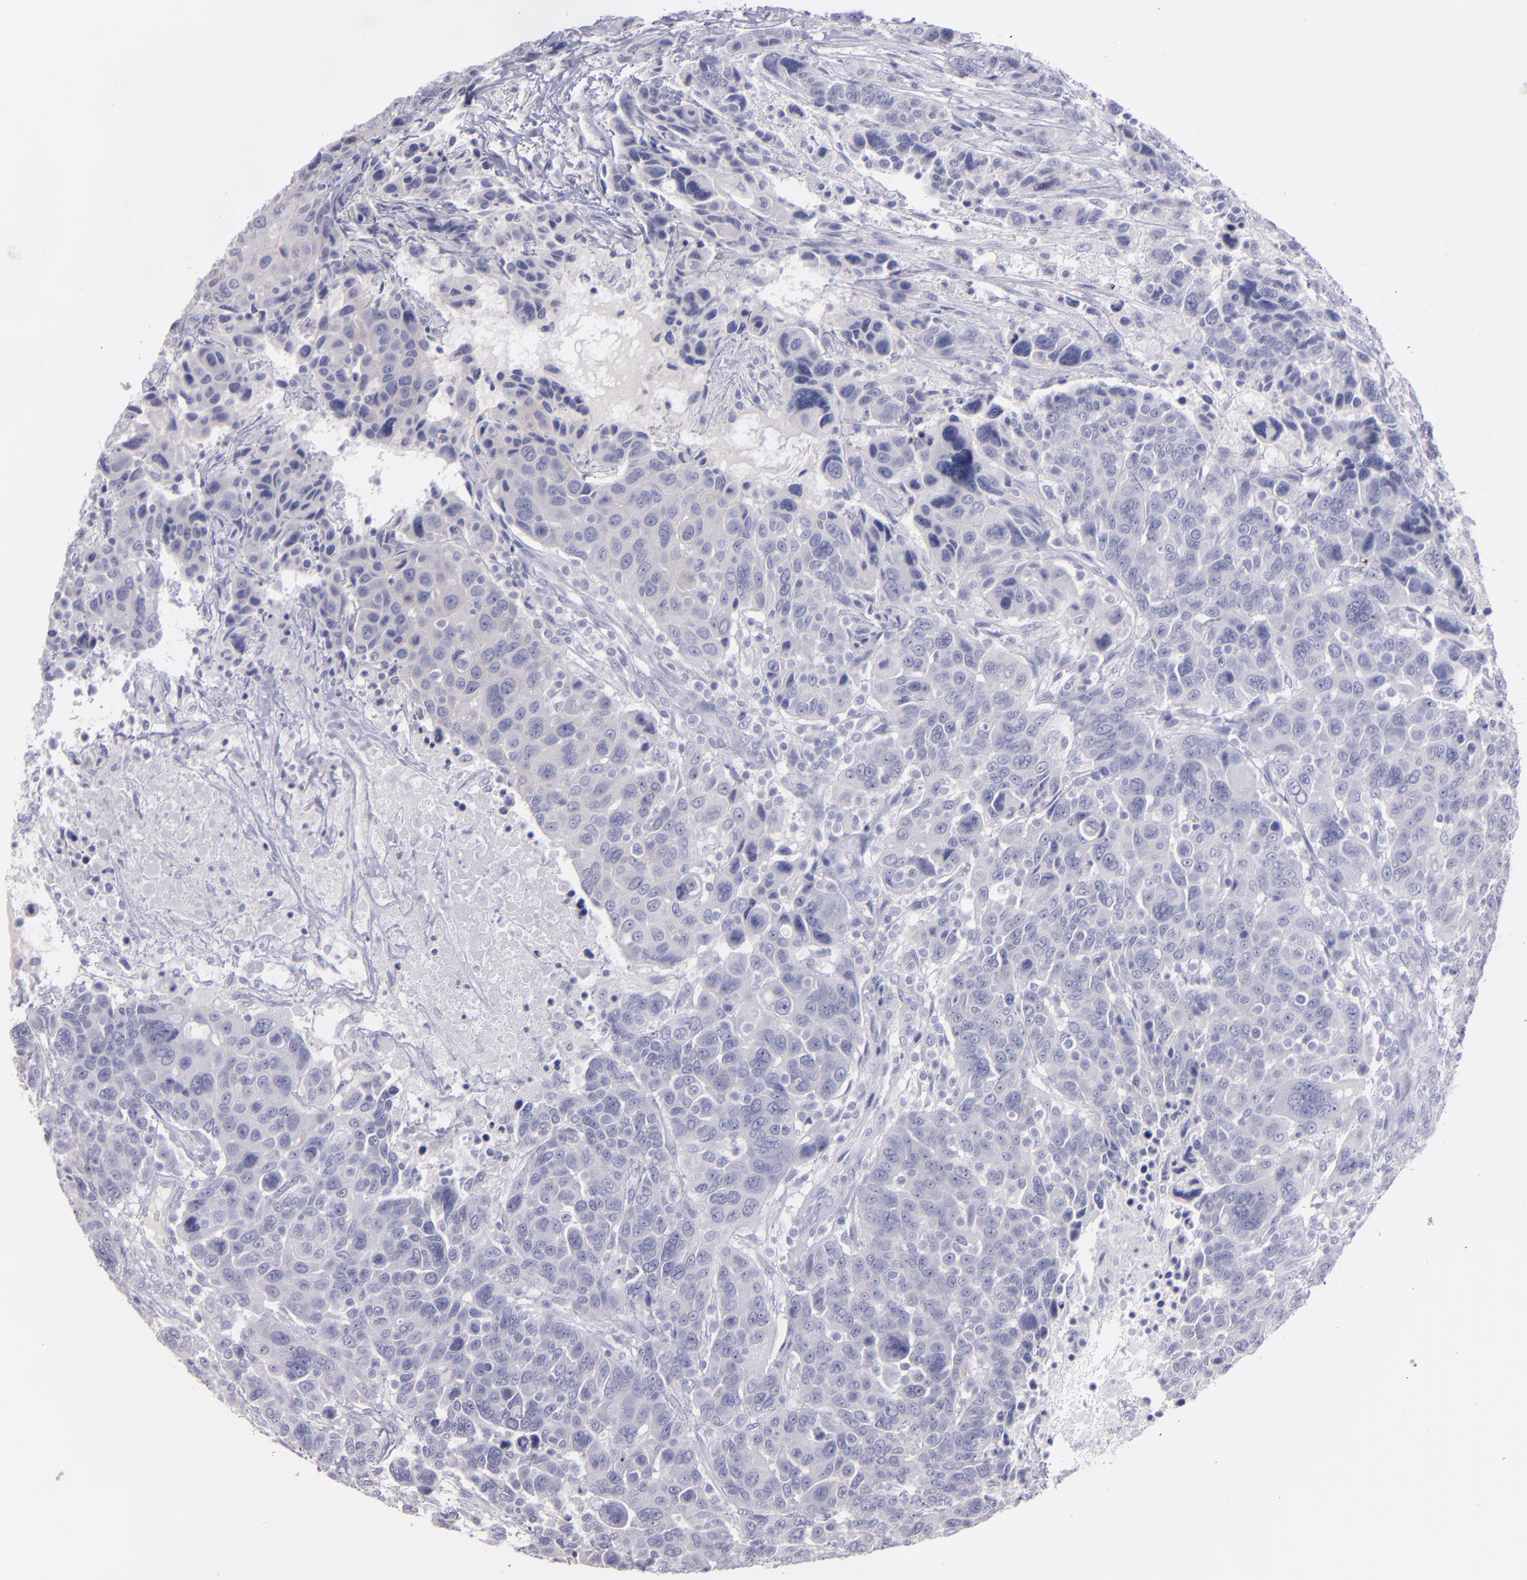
{"staining": {"intensity": "negative", "quantity": "none", "location": "none"}, "tissue": "breast cancer", "cell_type": "Tumor cells", "image_type": "cancer", "snomed": [{"axis": "morphology", "description": "Duct carcinoma"}, {"axis": "topography", "description": "Breast"}], "caption": "This is a photomicrograph of immunohistochemistry staining of infiltrating ductal carcinoma (breast), which shows no expression in tumor cells.", "gene": "SNAP25", "patient": {"sex": "female", "age": 37}}